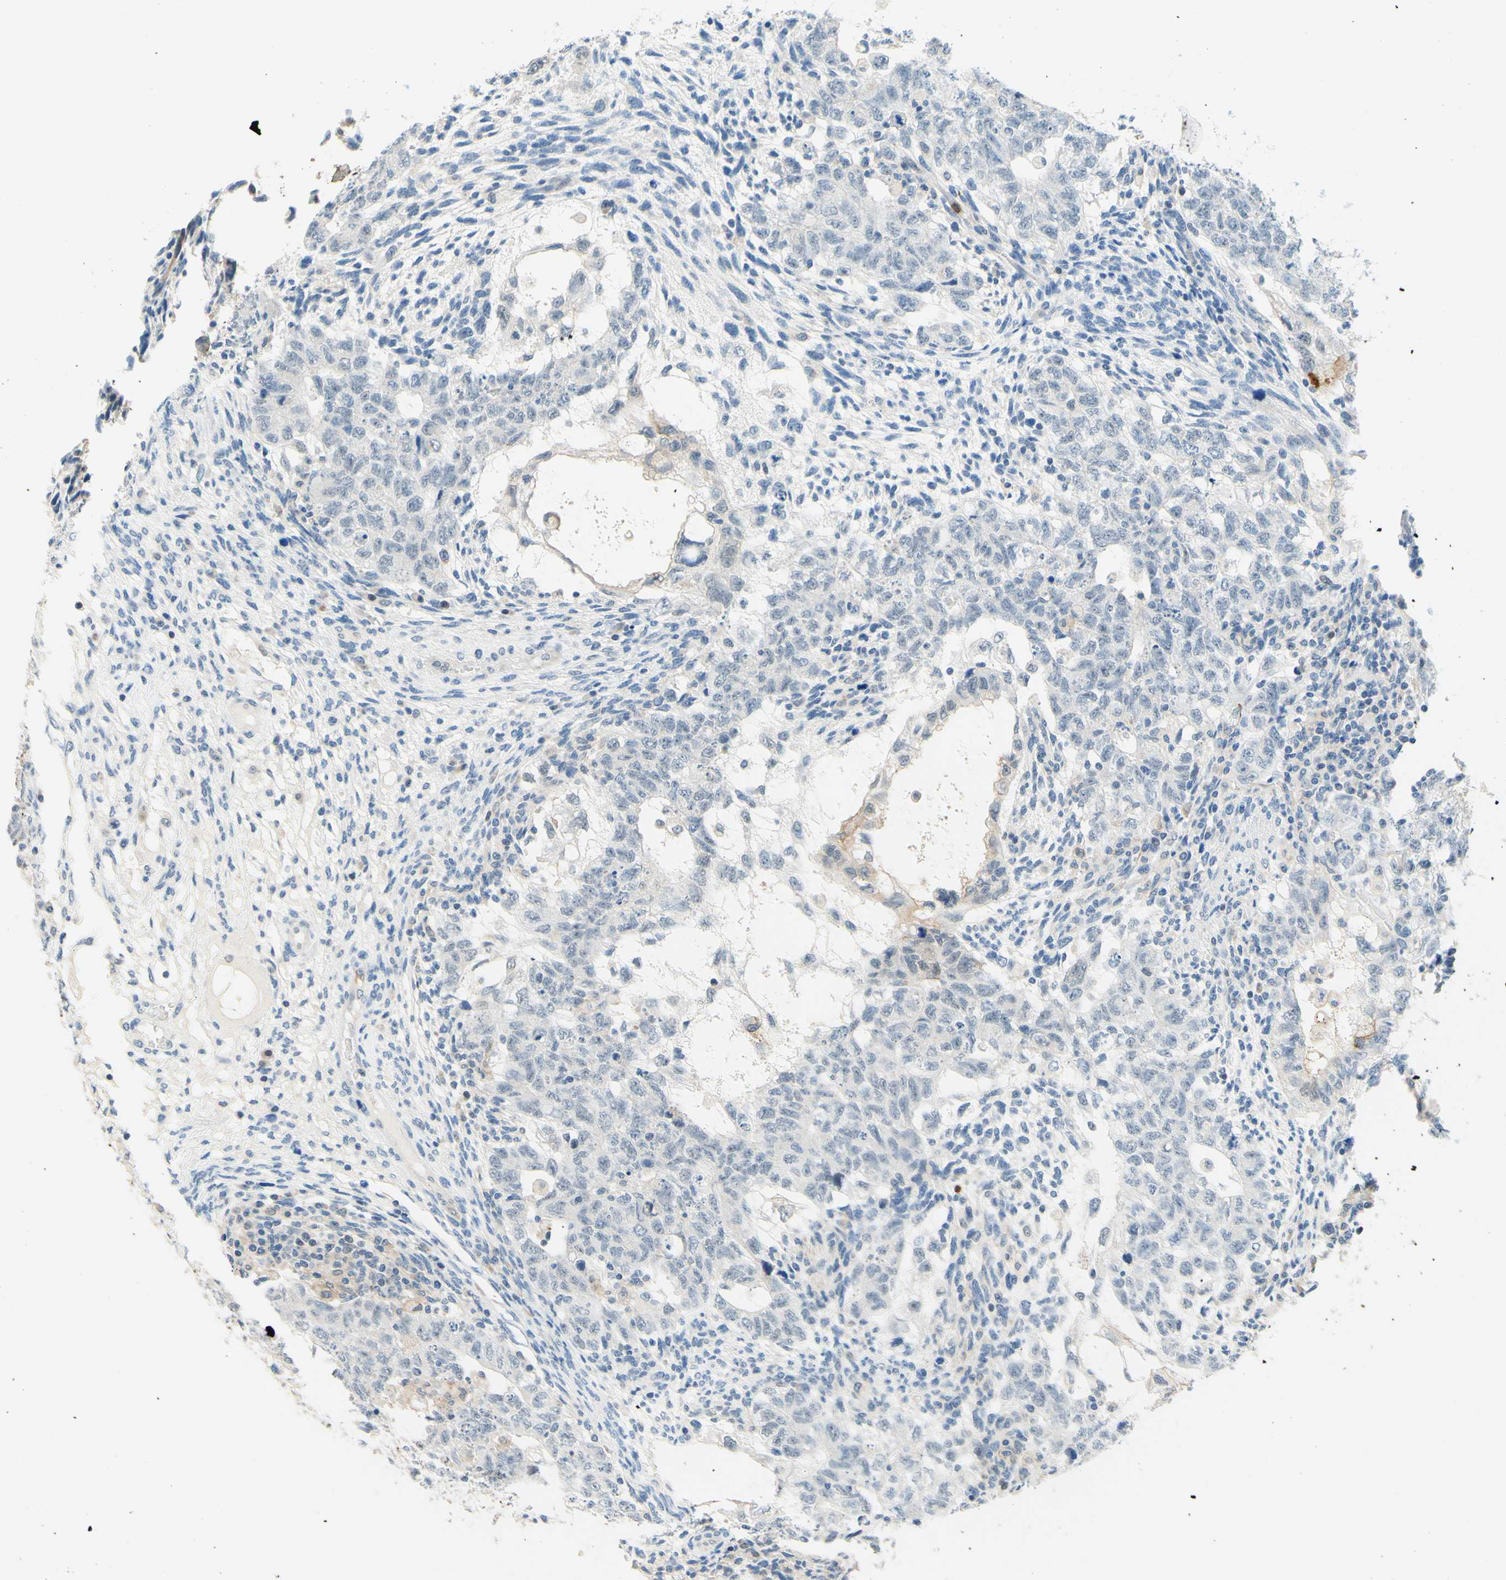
{"staining": {"intensity": "negative", "quantity": "none", "location": "none"}, "tissue": "testis cancer", "cell_type": "Tumor cells", "image_type": "cancer", "snomed": [{"axis": "morphology", "description": "Normal tissue, NOS"}, {"axis": "morphology", "description": "Carcinoma, Embryonal, NOS"}, {"axis": "topography", "description": "Testis"}], "caption": "High magnification brightfield microscopy of testis embryonal carcinoma stained with DAB (3,3'-diaminobenzidine) (brown) and counterstained with hematoxylin (blue): tumor cells show no significant expression. (DAB immunohistochemistry (IHC), high magnification).", "gene": "TREM2", "patient": {"sex": "male", "age": 36}}